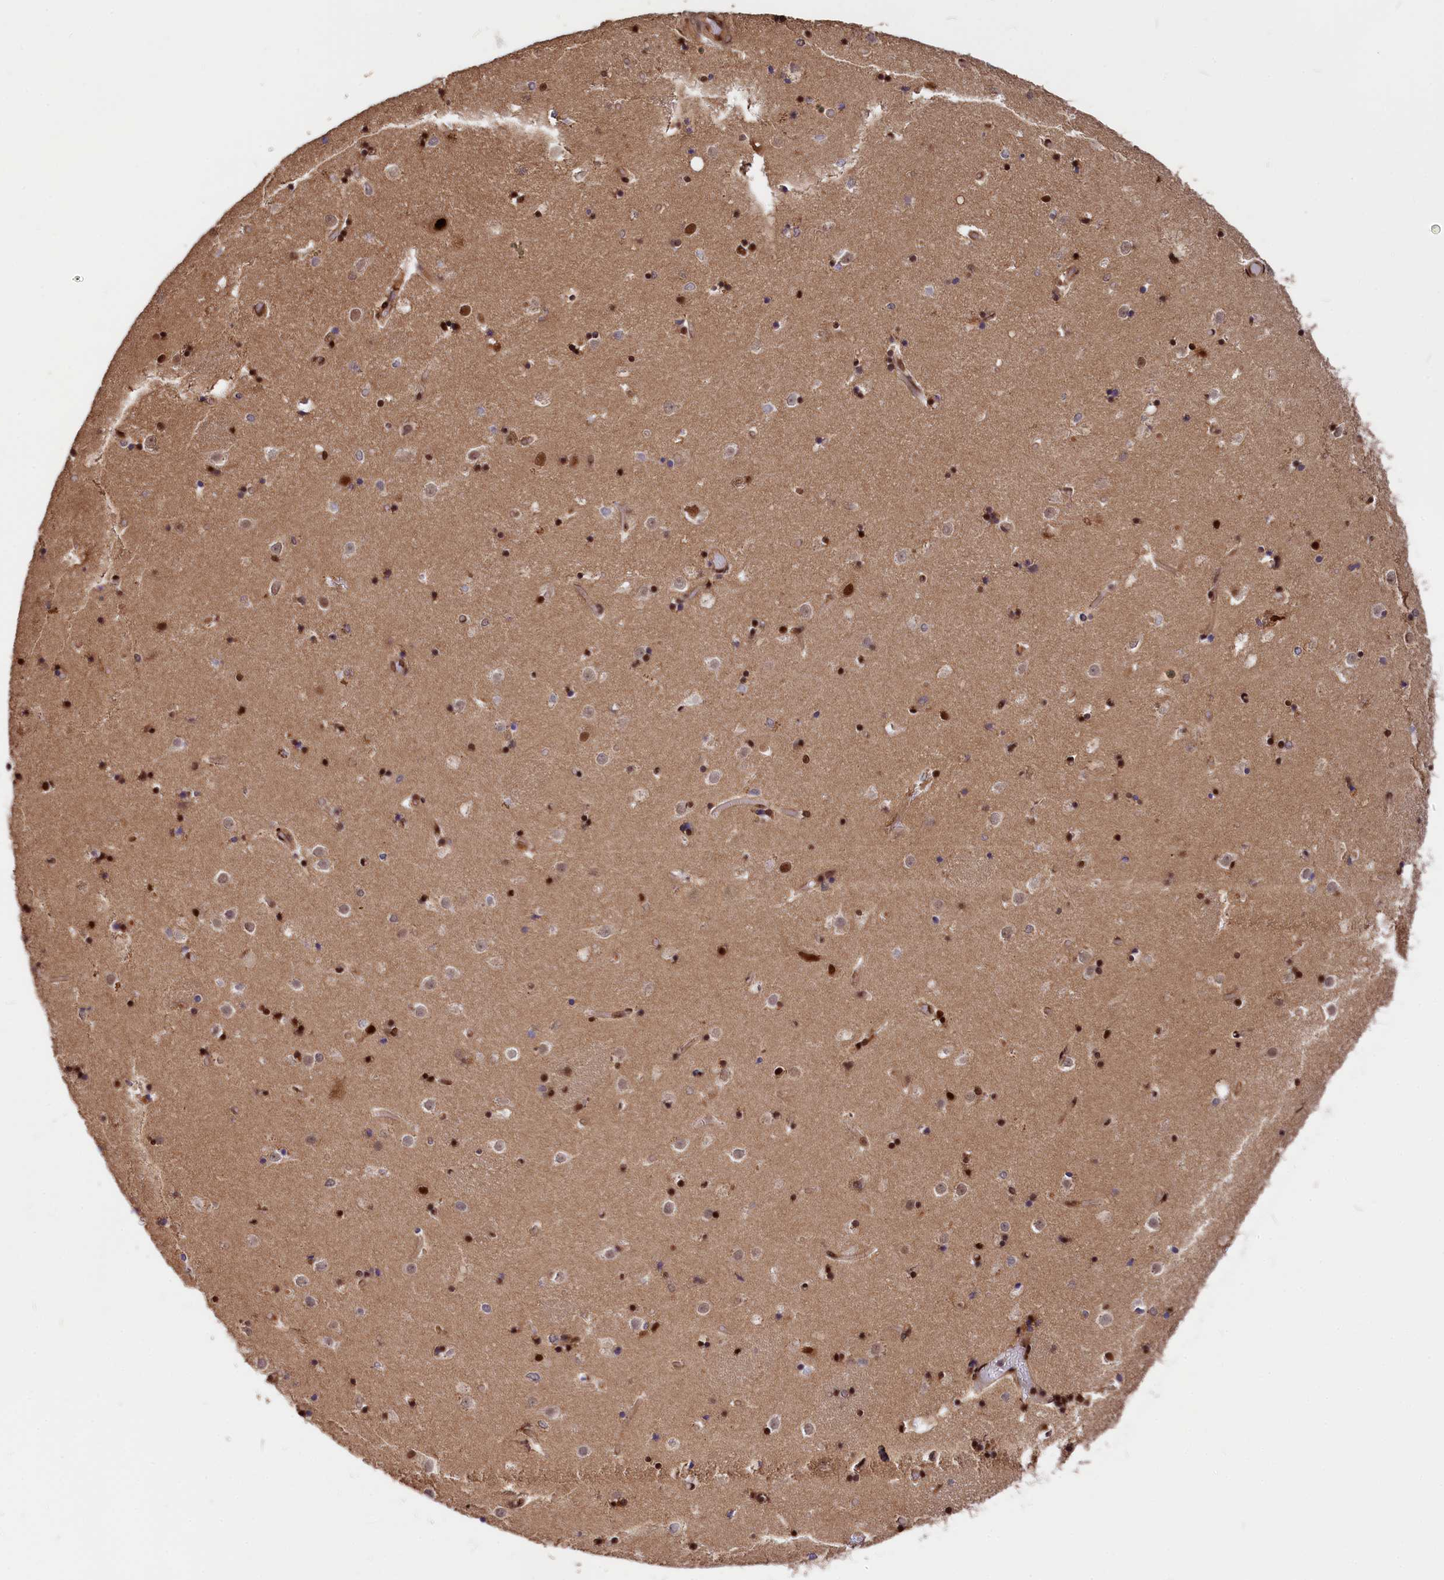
{"staining": {"intensity": "strong", "quantity": "25%-75%", "location": "nuclear"}, "tissue": "caudate", "cell_type": "Glial cells", "image_type": "normal", "snomed": [{"axis": "morphology", "description": "Normal tissue, NOS"}, {"axis": "topography", "description": "Lateral ventricle wall"}], "caption": "The immunohistochemical stain shows strong nuclear staining in glial cells of unremarkable caudate.", "gene": "ADRM1", "patient": {"sex": "female", "age": 52}}